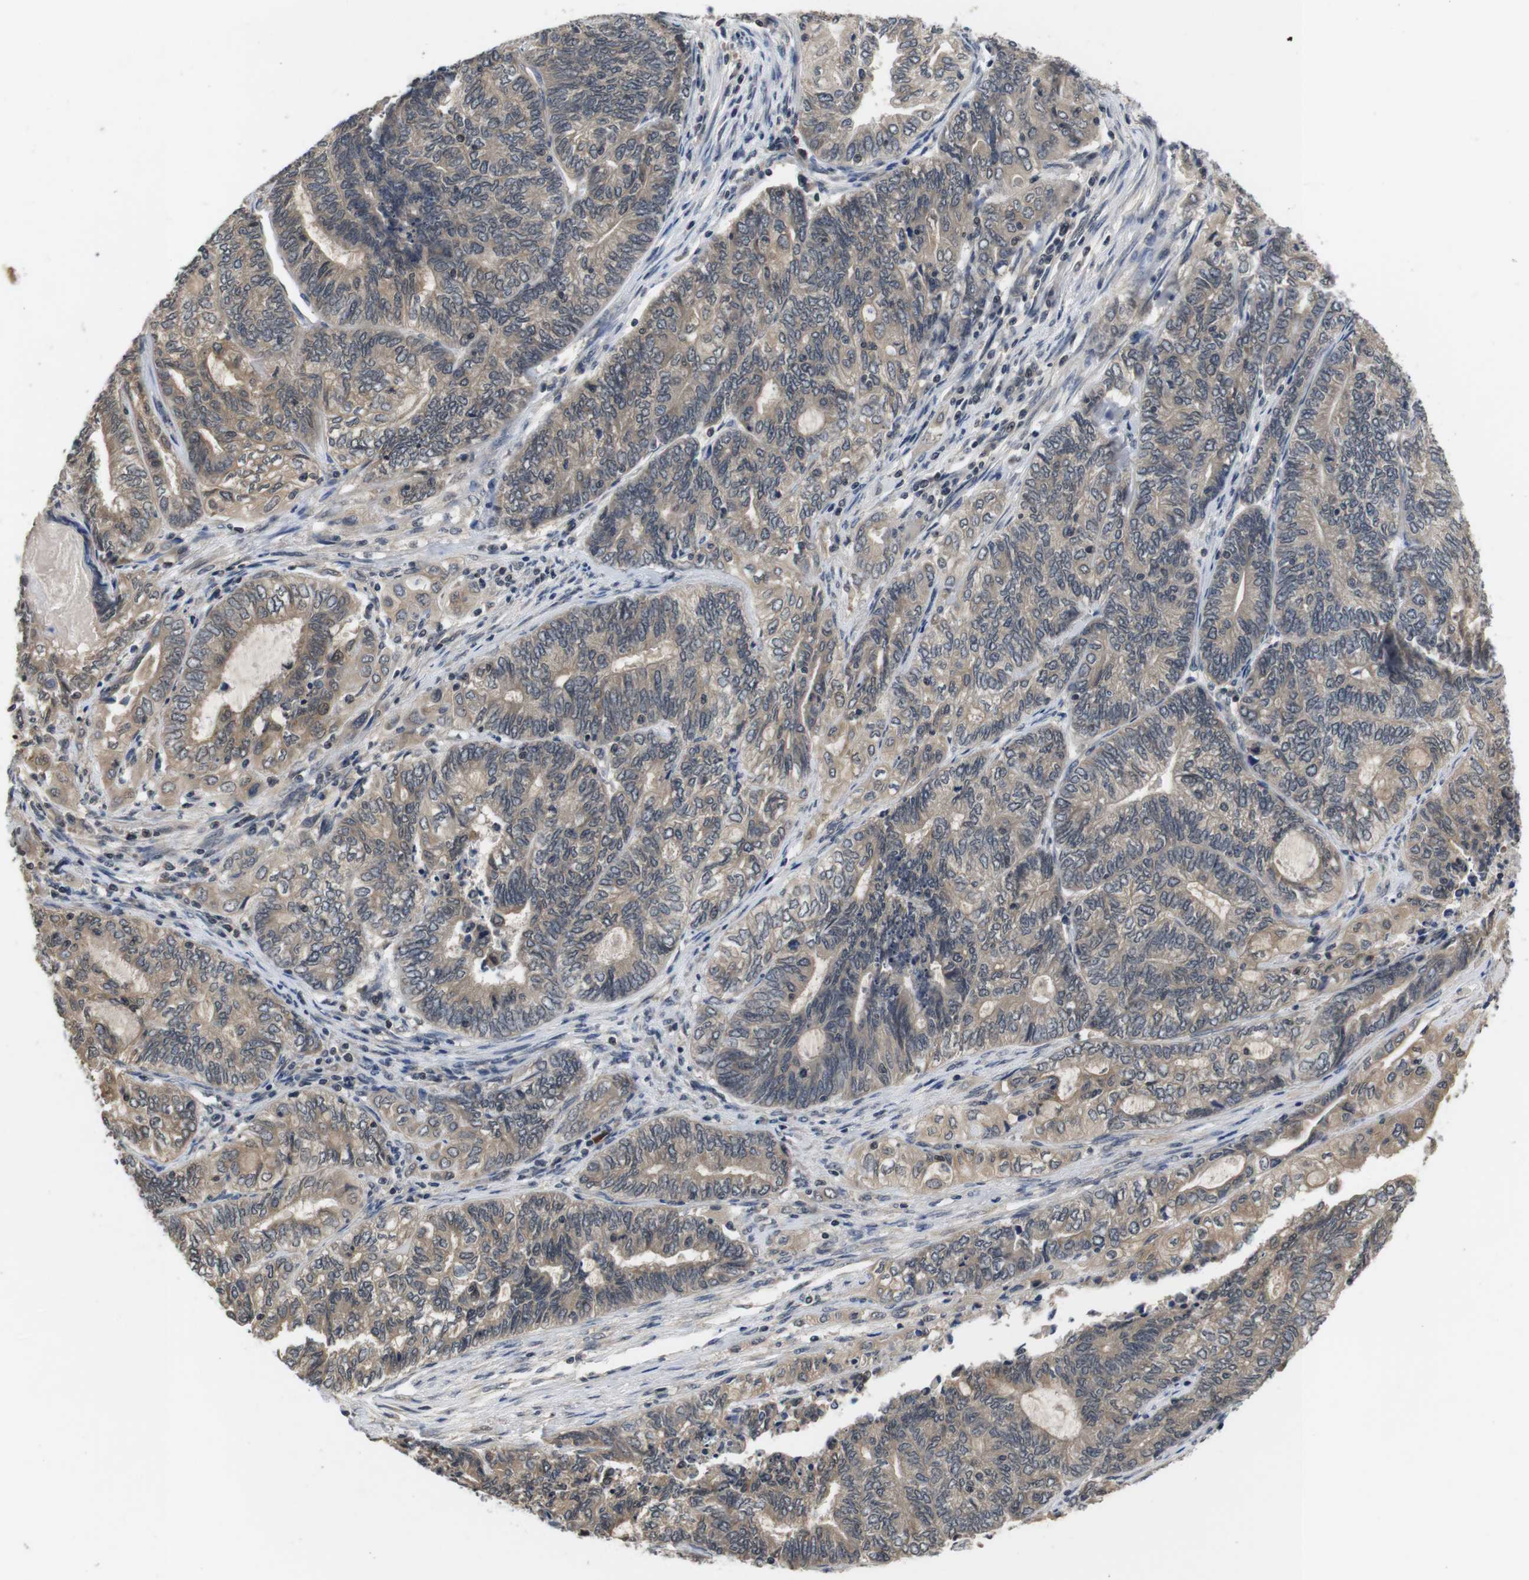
{"staining": {"intensity": "weak", "quantity": ">75%", "location": "cytoplasmic/membranous"}, "tissue": "endometrial cancer", "cell_type": "Tumor cells", "image_type": "cancer", "snomed": [{"axis": "morphology", "description": "Adenocarcinoma, NOS"}, {"axis": "topography", "description": "Uterus"}, {"axis": "topography", "description": "Endometrium"}], "caption": "Immunohistochemistry staining of endometrial cancer (adenocarcinoma), which exhibits low levels of weak cytoplasmic/membranous positivity in approximately >75% of tumor cells indicating weak cytoplasmic/membranous protein expression. The staining was performed using DAB (brown) for protein detection and nuclei were counterstained in hematoxylin (blue).", "gene": "FADD", "patient": {"sex": "female", "age": 70}}